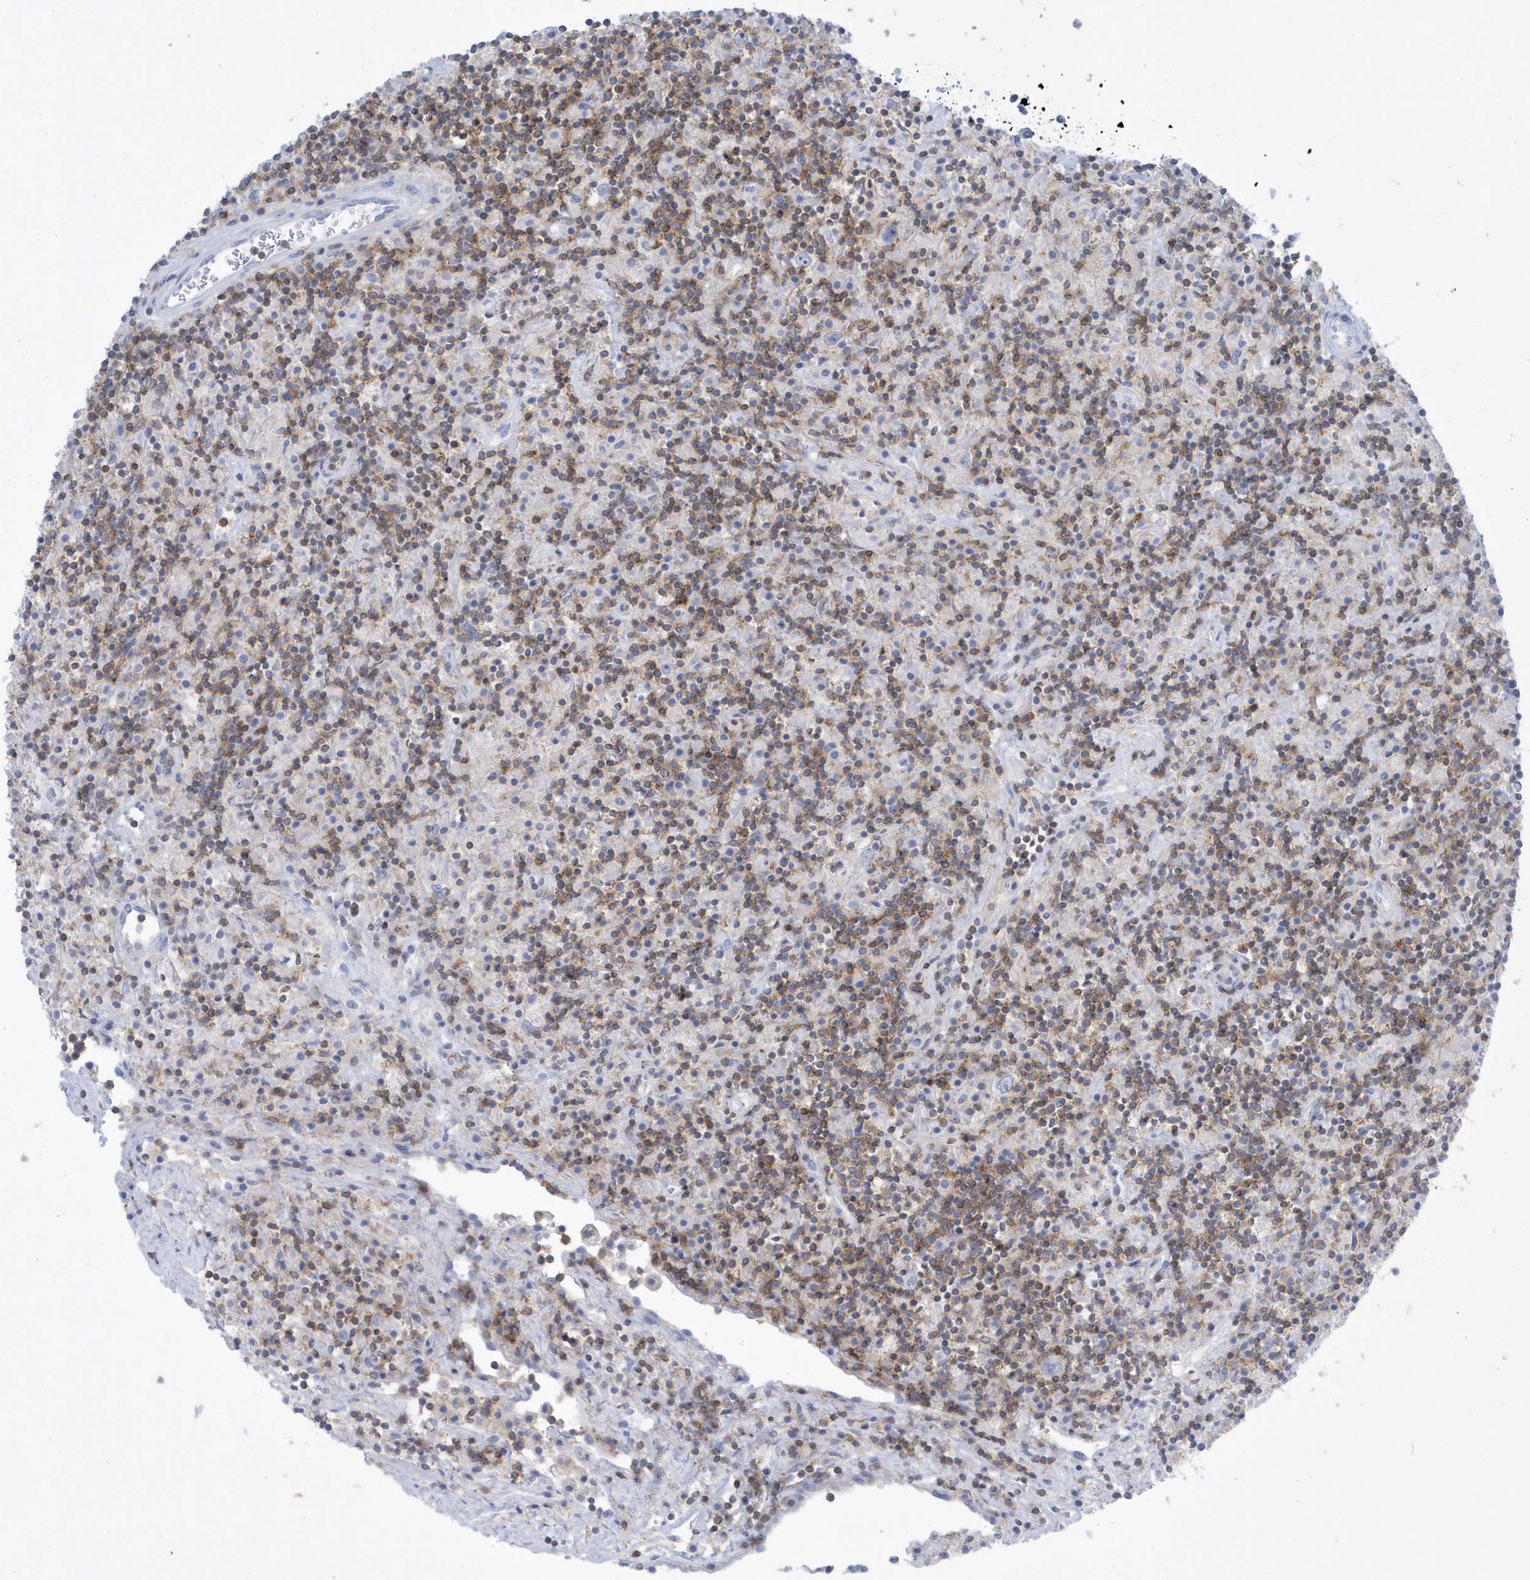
{"staining": {"intensity": "negative", "quantity": "none", "location": "none"}, "tissue": "lymphoma", "cell_type": "Tumor cells", "image_type": "cancer", "snomed": [{"axis": "morphology", "description": "Hodgkin's disease, NOS"}, {"axis": "topography", "description": "Lymph node"}], "caption": "Immunohistochemistry (IHC) of human lymphoma exhibits no staining in tumor cells.", "gene": "PSD4", "patient": {"sex": "male", "age": 70}}